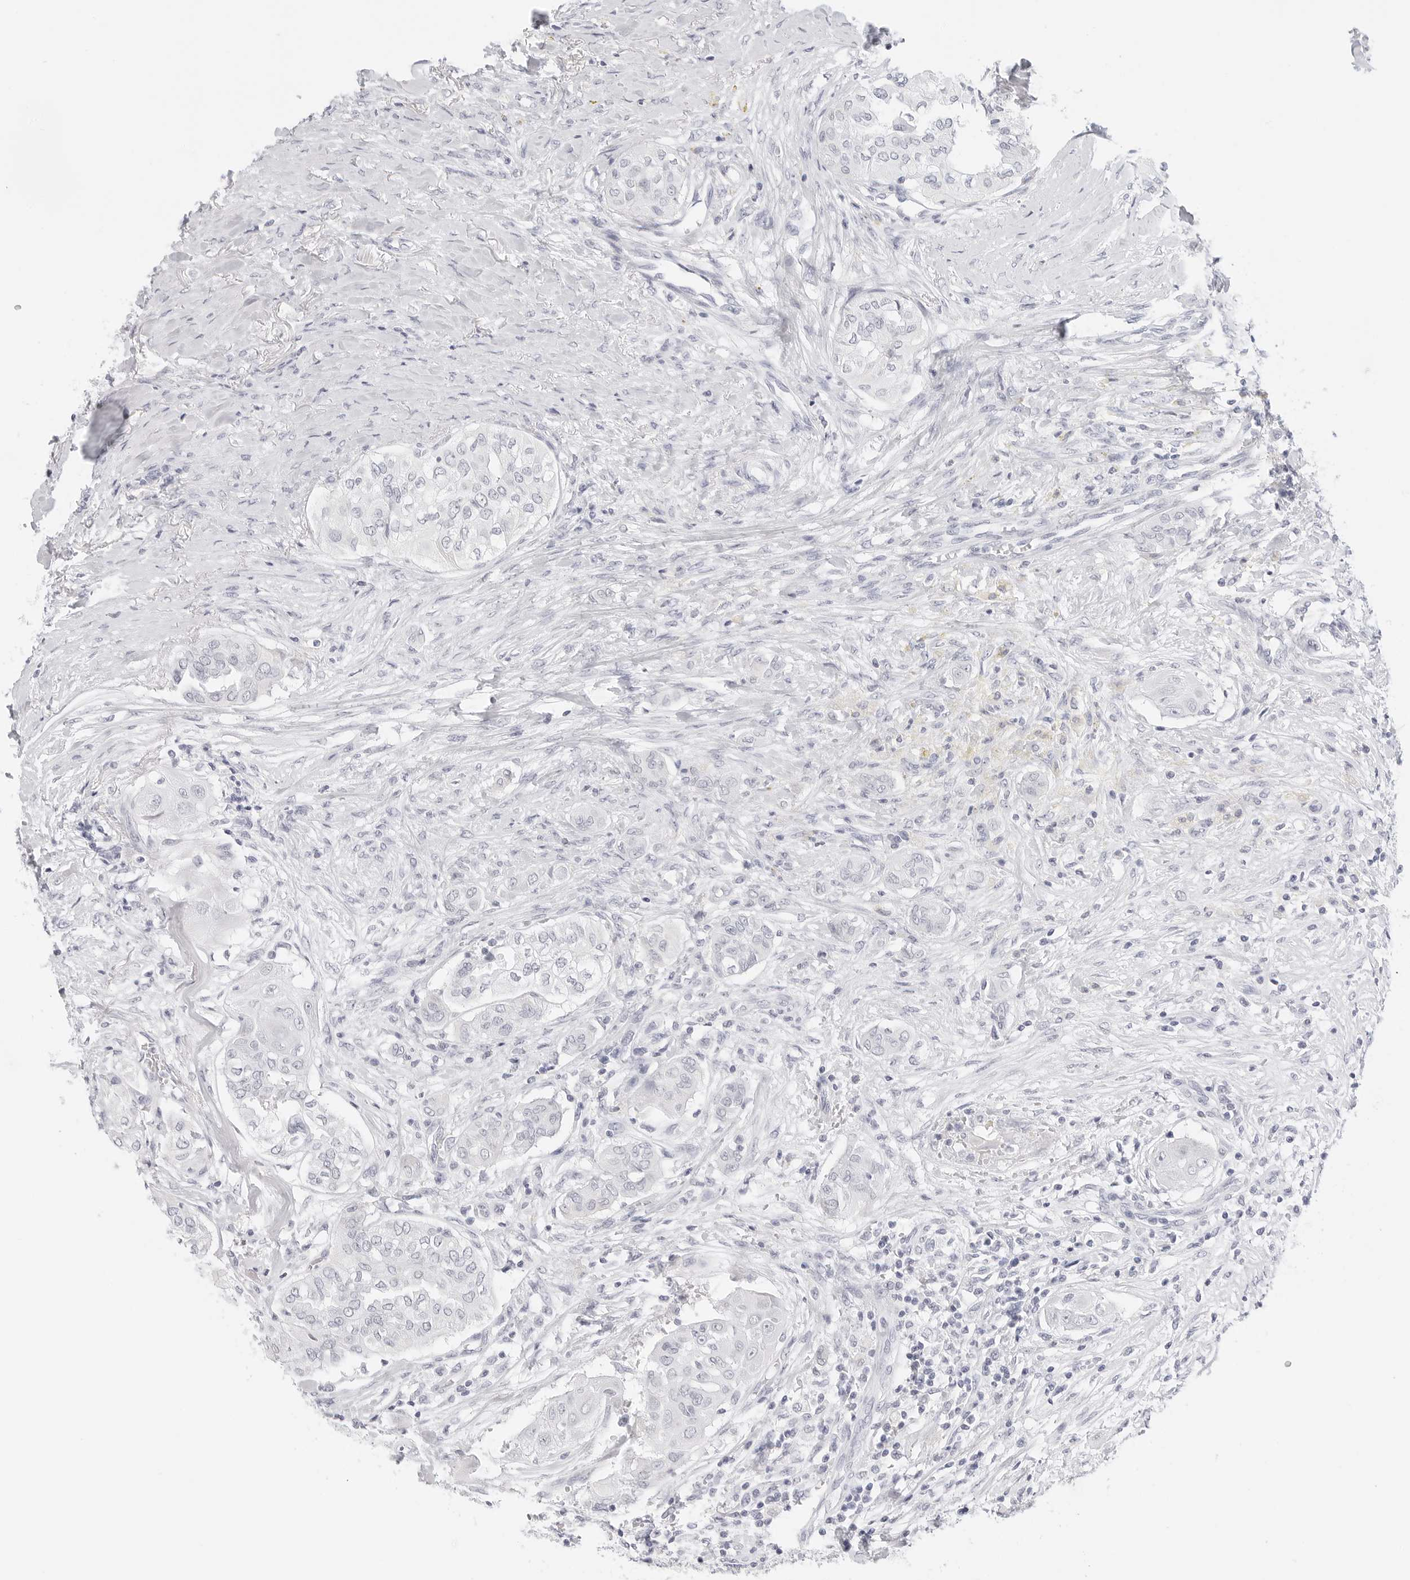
{"staining": {"intensity": "negative", "quantity": "none", "location": "none"}, "tissue": "thyroid cancer", "cell_type": "Tumor cells", "image_type": "cancer", "snomed": [{"axis": "morphology", "description": "Papillary adenocarcinoma, NOS"}, {"axis": "topography", "description": "Thyroid gland"}], "caption": "Protein analysis of papillary adenocarcinoma (thyroid) shows no significant positivity in tumor cells. The staining was performed using DAB (3,3'-diaminobenzidine) to visualize the protein expression in brown, while the nuclei were stained in blue with hematoxylin (Magnification: 20x).", "gene": "HMGCS2", "patient": {"sex": "female", "age": 59}}